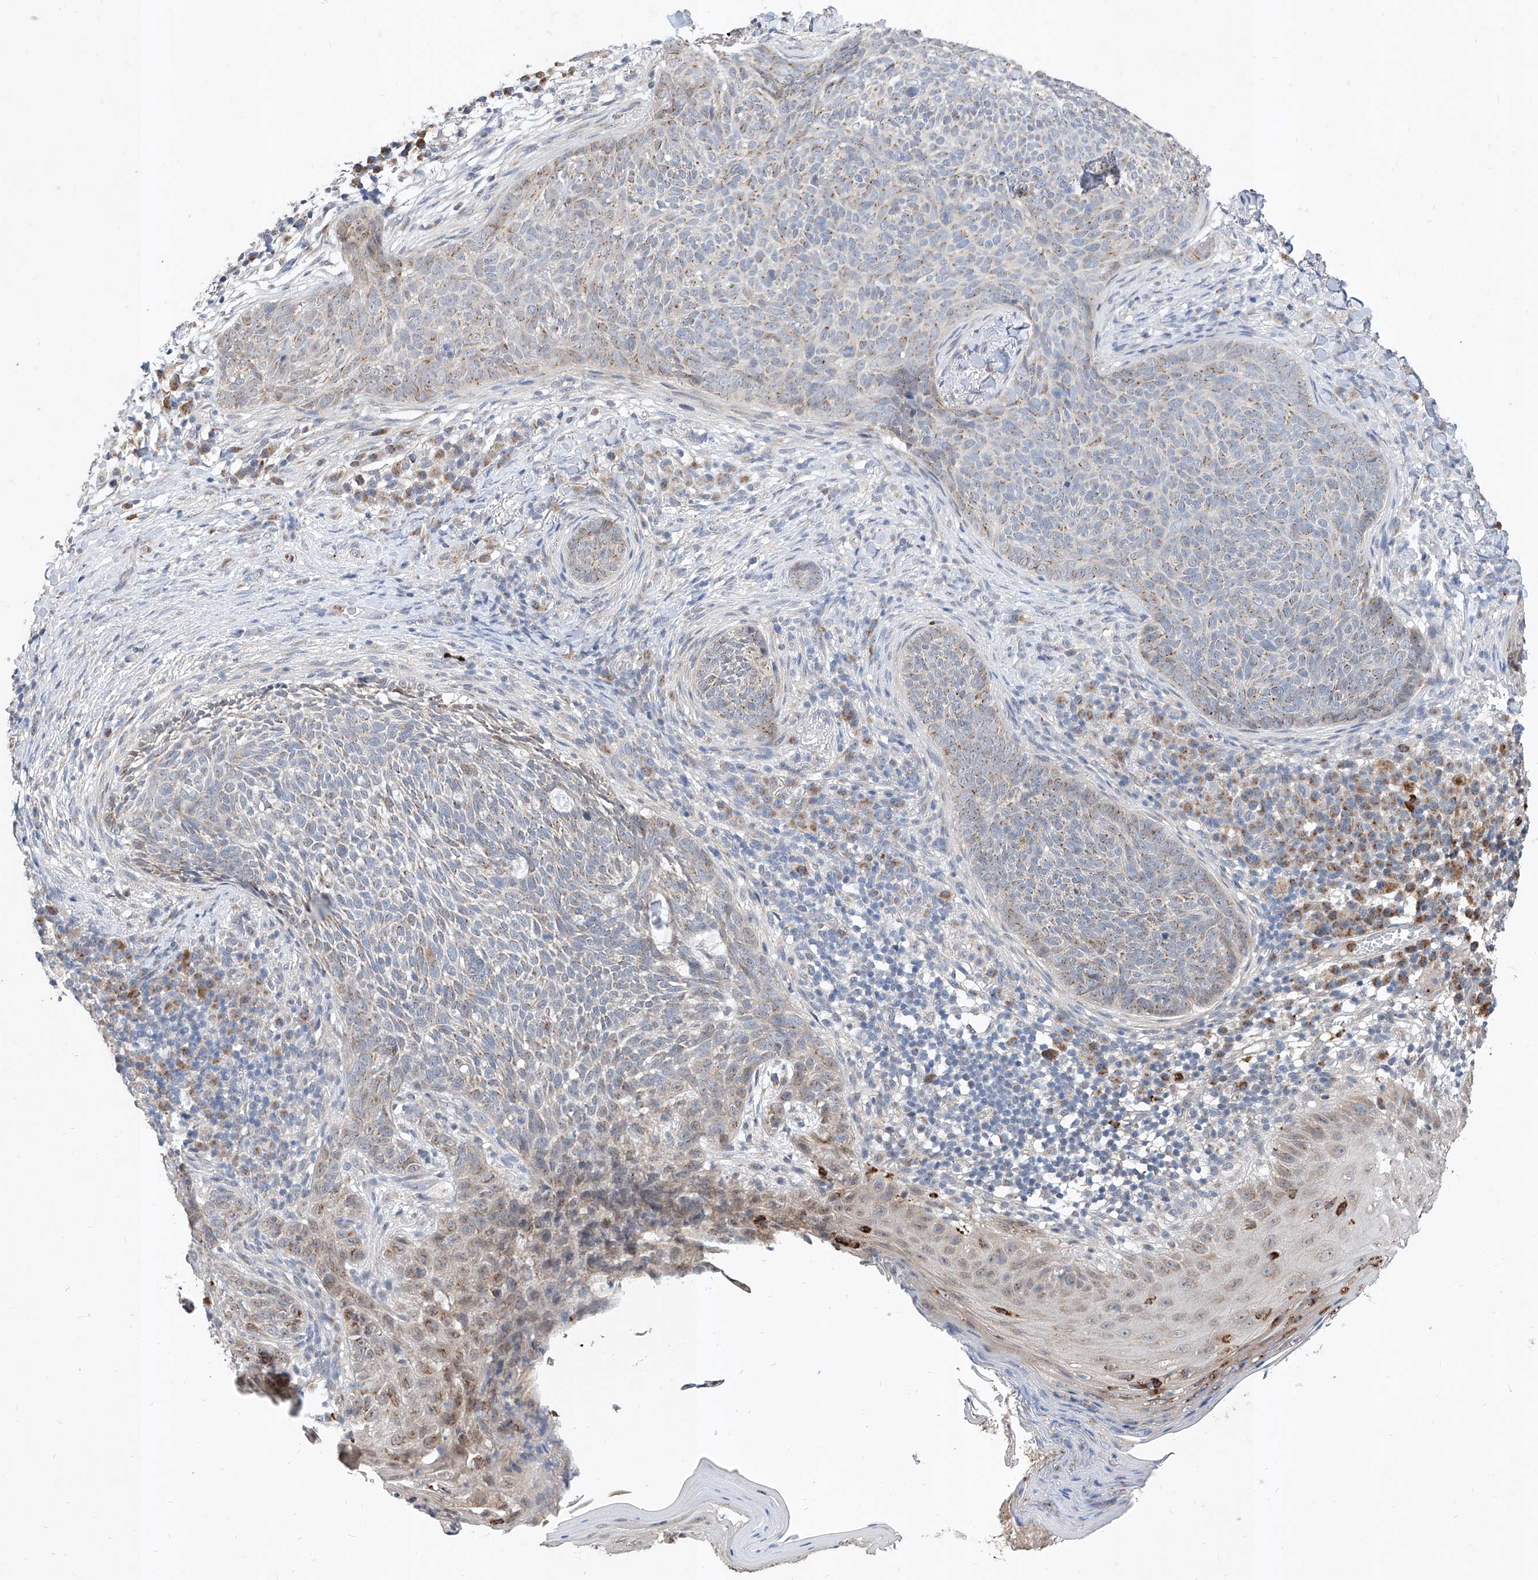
{"staining": {"intensity": "weak", "quantity": "25%-75%", "location": "cytoplasmic/membranous"}, "tissue": "skin cancer", "cell_type": "Tumor cells", "image_type": "cancer", "snomed": [{"axis": "morphology", "description": "Basal cell carcinoma"}, {"axis": "topography", "description": "Skin"}], "caption": "IHC micrograph of neoplastic tissue: human skin basal cell carcinoma stained using IHC reveals low levels of weak protein expression localized specifically in the cytoplasmic/membranous of tumor cells, appearing as a cytoplasmic/membranous brown color.", "gene": "MFSD4B", "patient": {"sex": "male", "age": 85}}